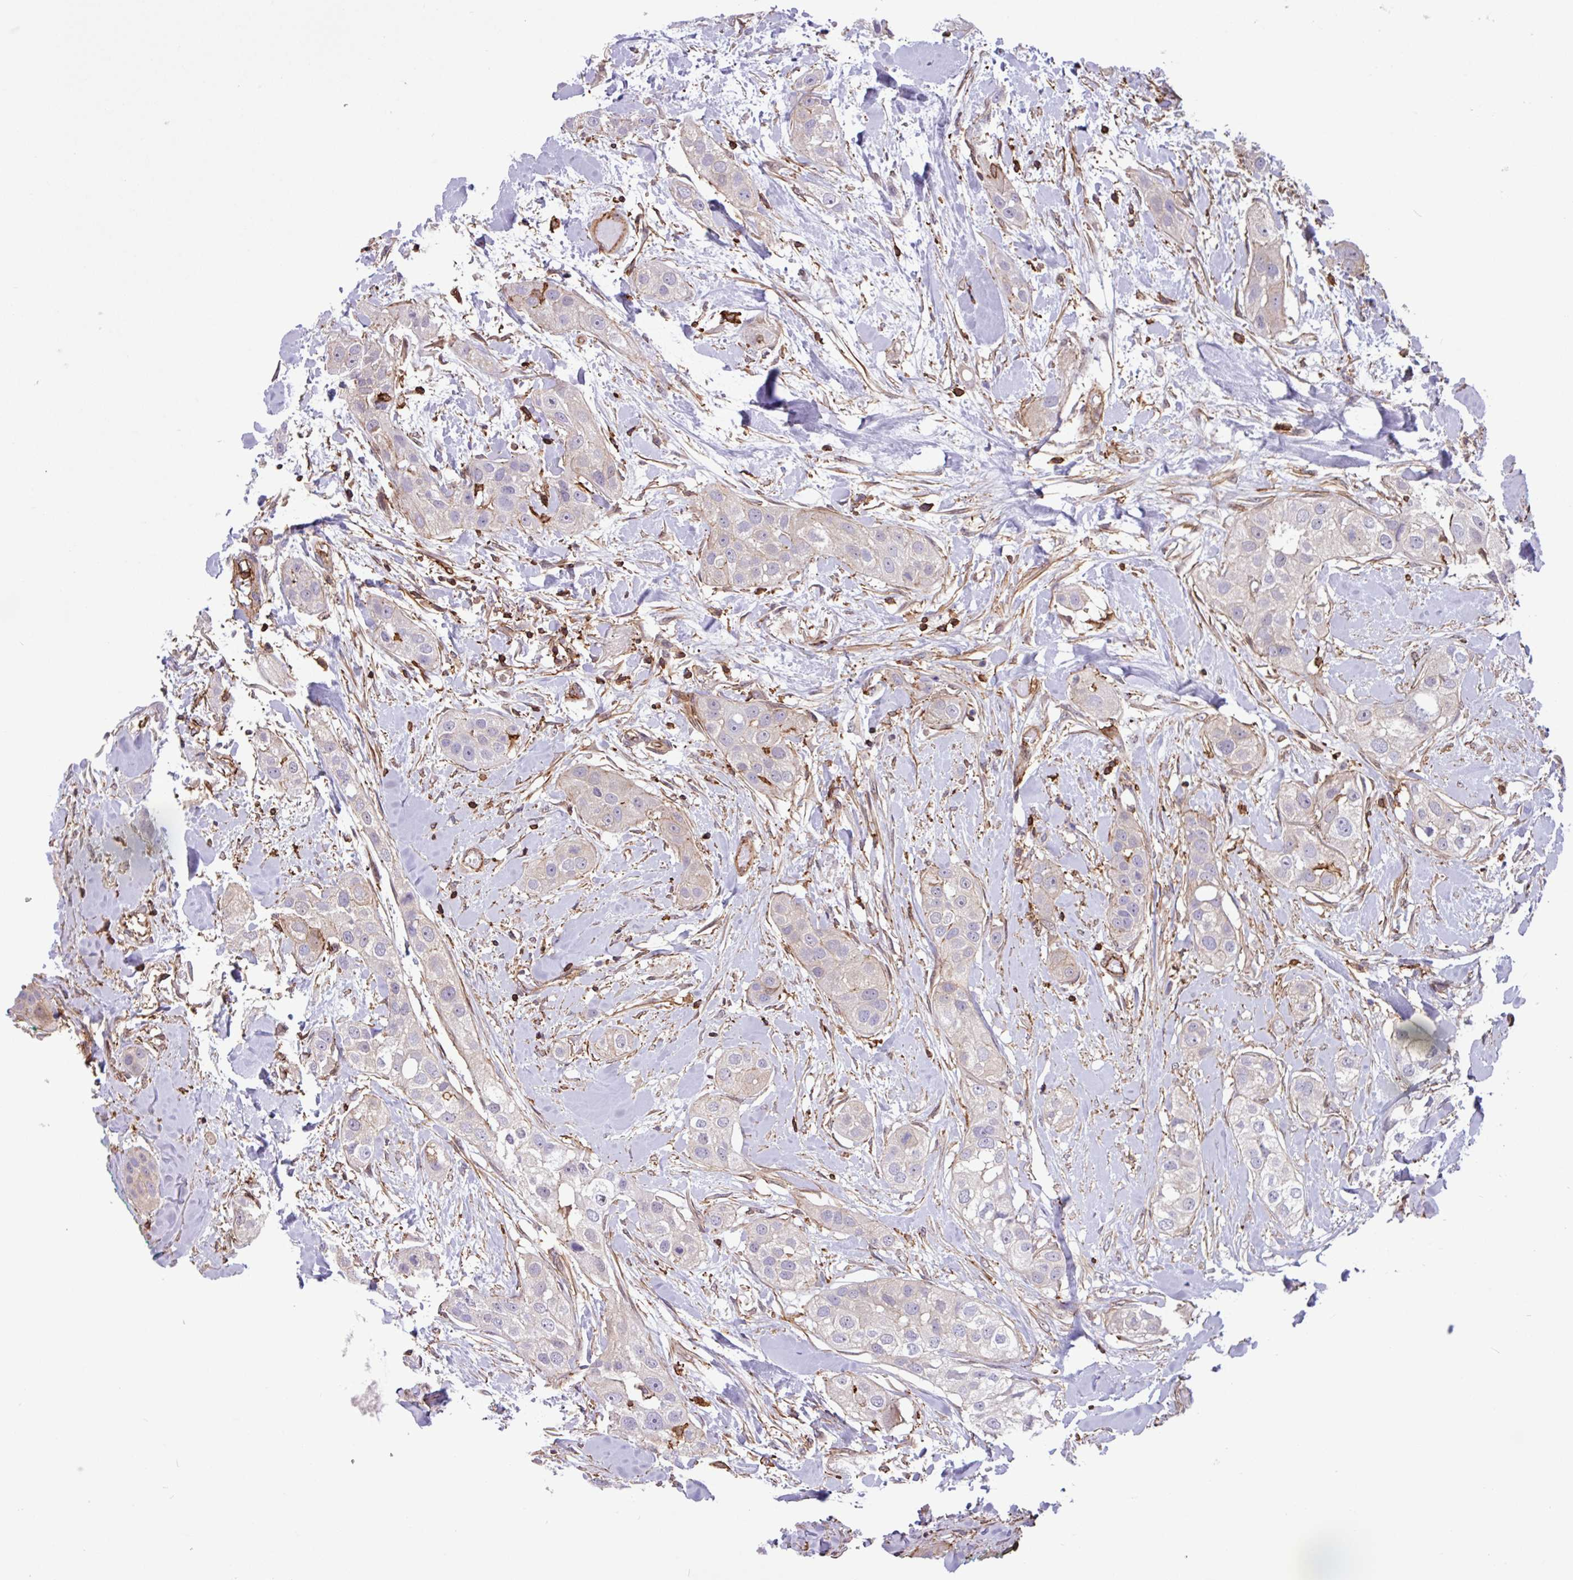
{"staining": {"intensity": "negative", "quantity": "none", "location": "none"}, "tissue": "head and neck cancer", "cell_type": "Tumor cells", "image_type": "cancer", "snomed": [{"axis": "morphology", "description": "Normal tissue, NOS"}, {"axis": "morphology", "description": "Squamous cell carcinoma, NOS"}, {"axis": "topography", "description": "Skeletal muscle"}, {"axis": "topography", "description": "Head-Neck"}], "caption": "Immunohistochemistry (IHC) of human head and neck cancer (squamous cell carcinoma) reveals no staining in tumor cells.", "gene": "PPP1R18", "patient": {"sex": "male", "age": 51}}